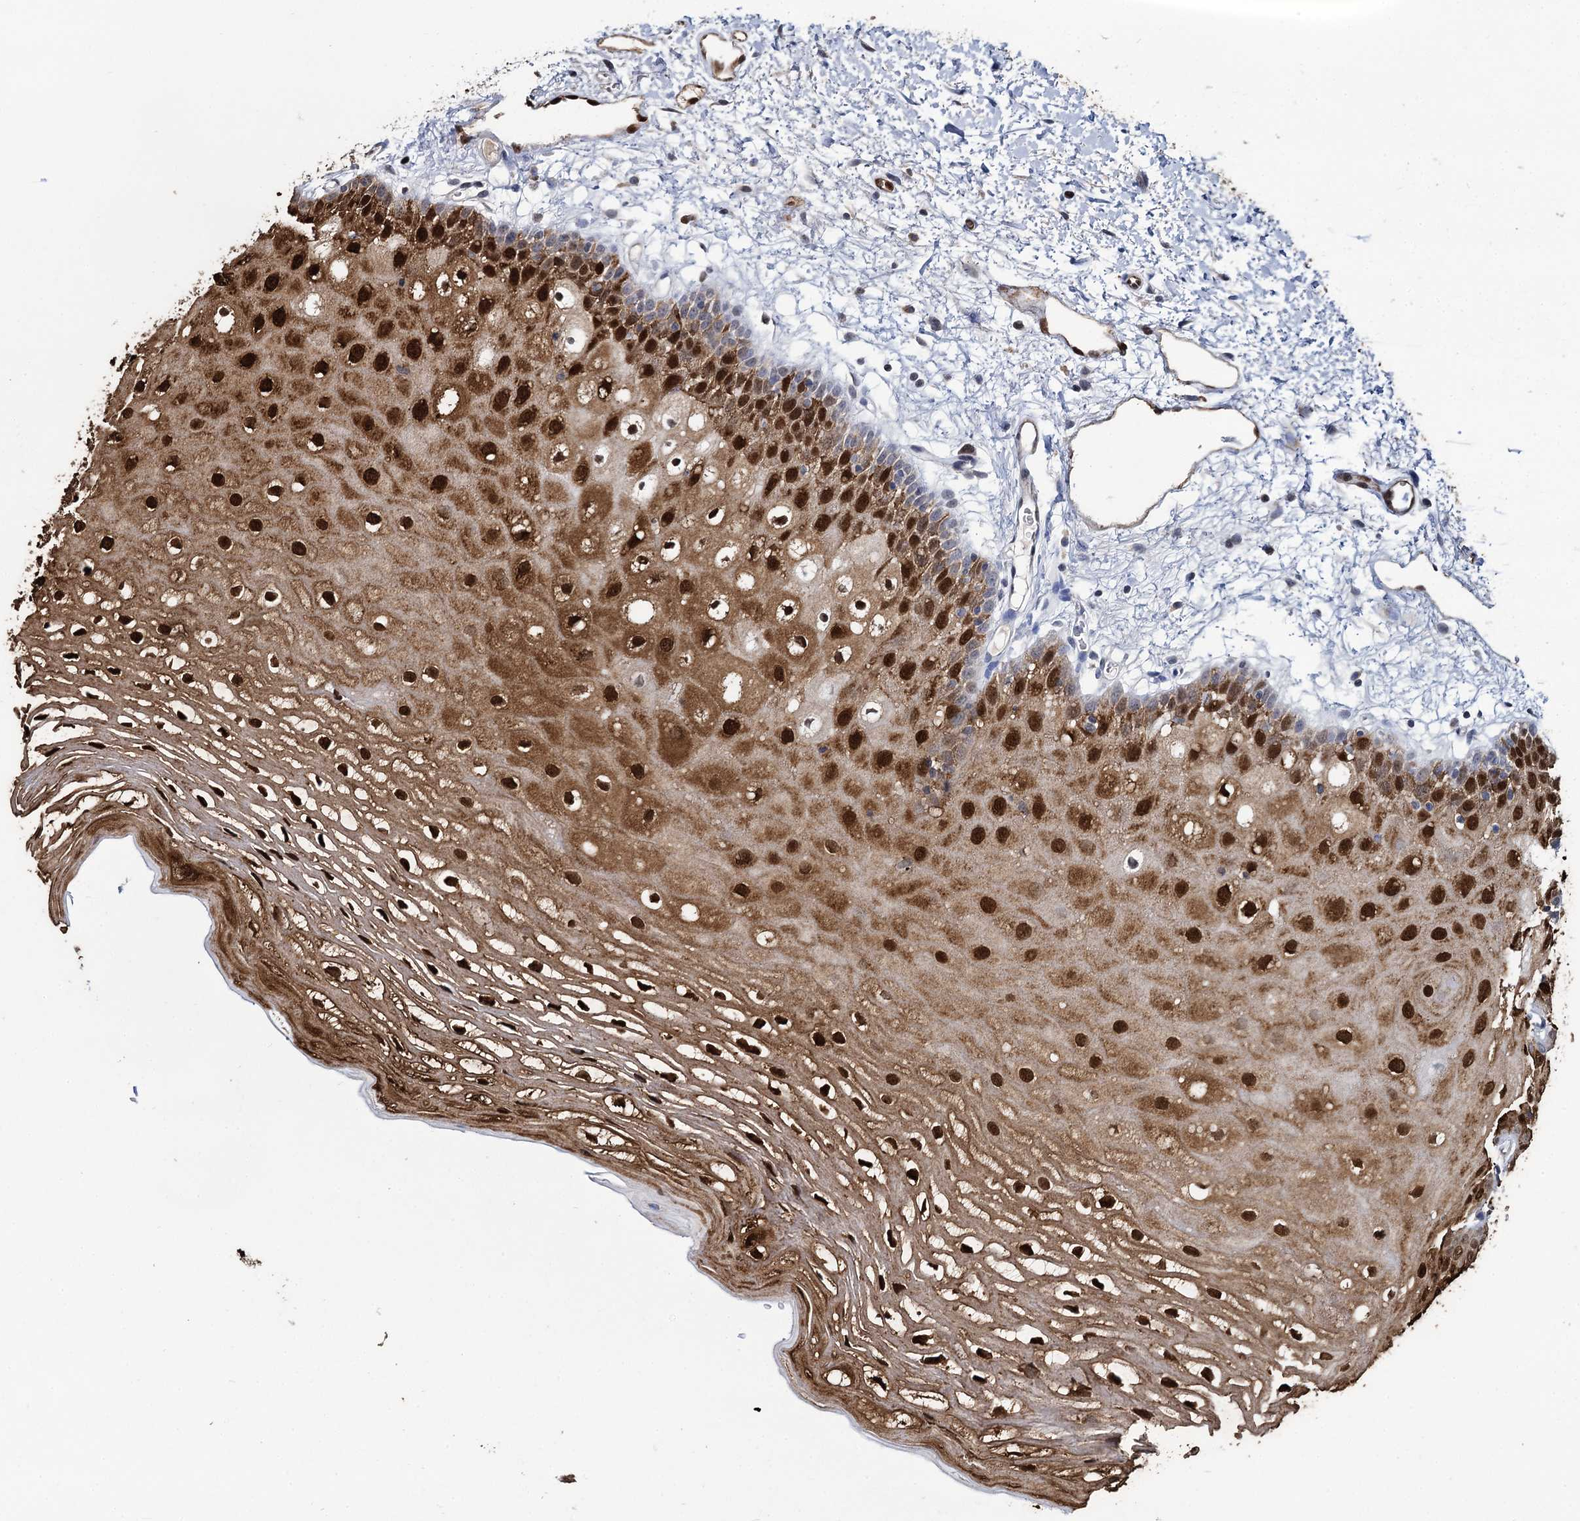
{"staining": {"intensity": "strong", "quantity": "25%-75%", "location": "cytoplasmic/membranous,nuclear"}, "tissue": "oral mucosa", "cell_type": "Squamous epithelial cells", "image_type": "normal", "snomed": [{"axis": "morphology", "description": "Normal tissue, NOS"}, {"axis": "topography", "description": "Oral tissue"}, {"axis": "topography", "description": "Tounge, NOS"}], "caption": "DAB (3,3'-diaminobenzidine) immunohistochemical staining of benign human oral mucosa shows strong cytoplasmic/membranous,nuclear protein positivity in about 25%-75% of squamous epithelial cells.", "gene": "FABP5", "patient": {"sex": "female", "age": 73}}